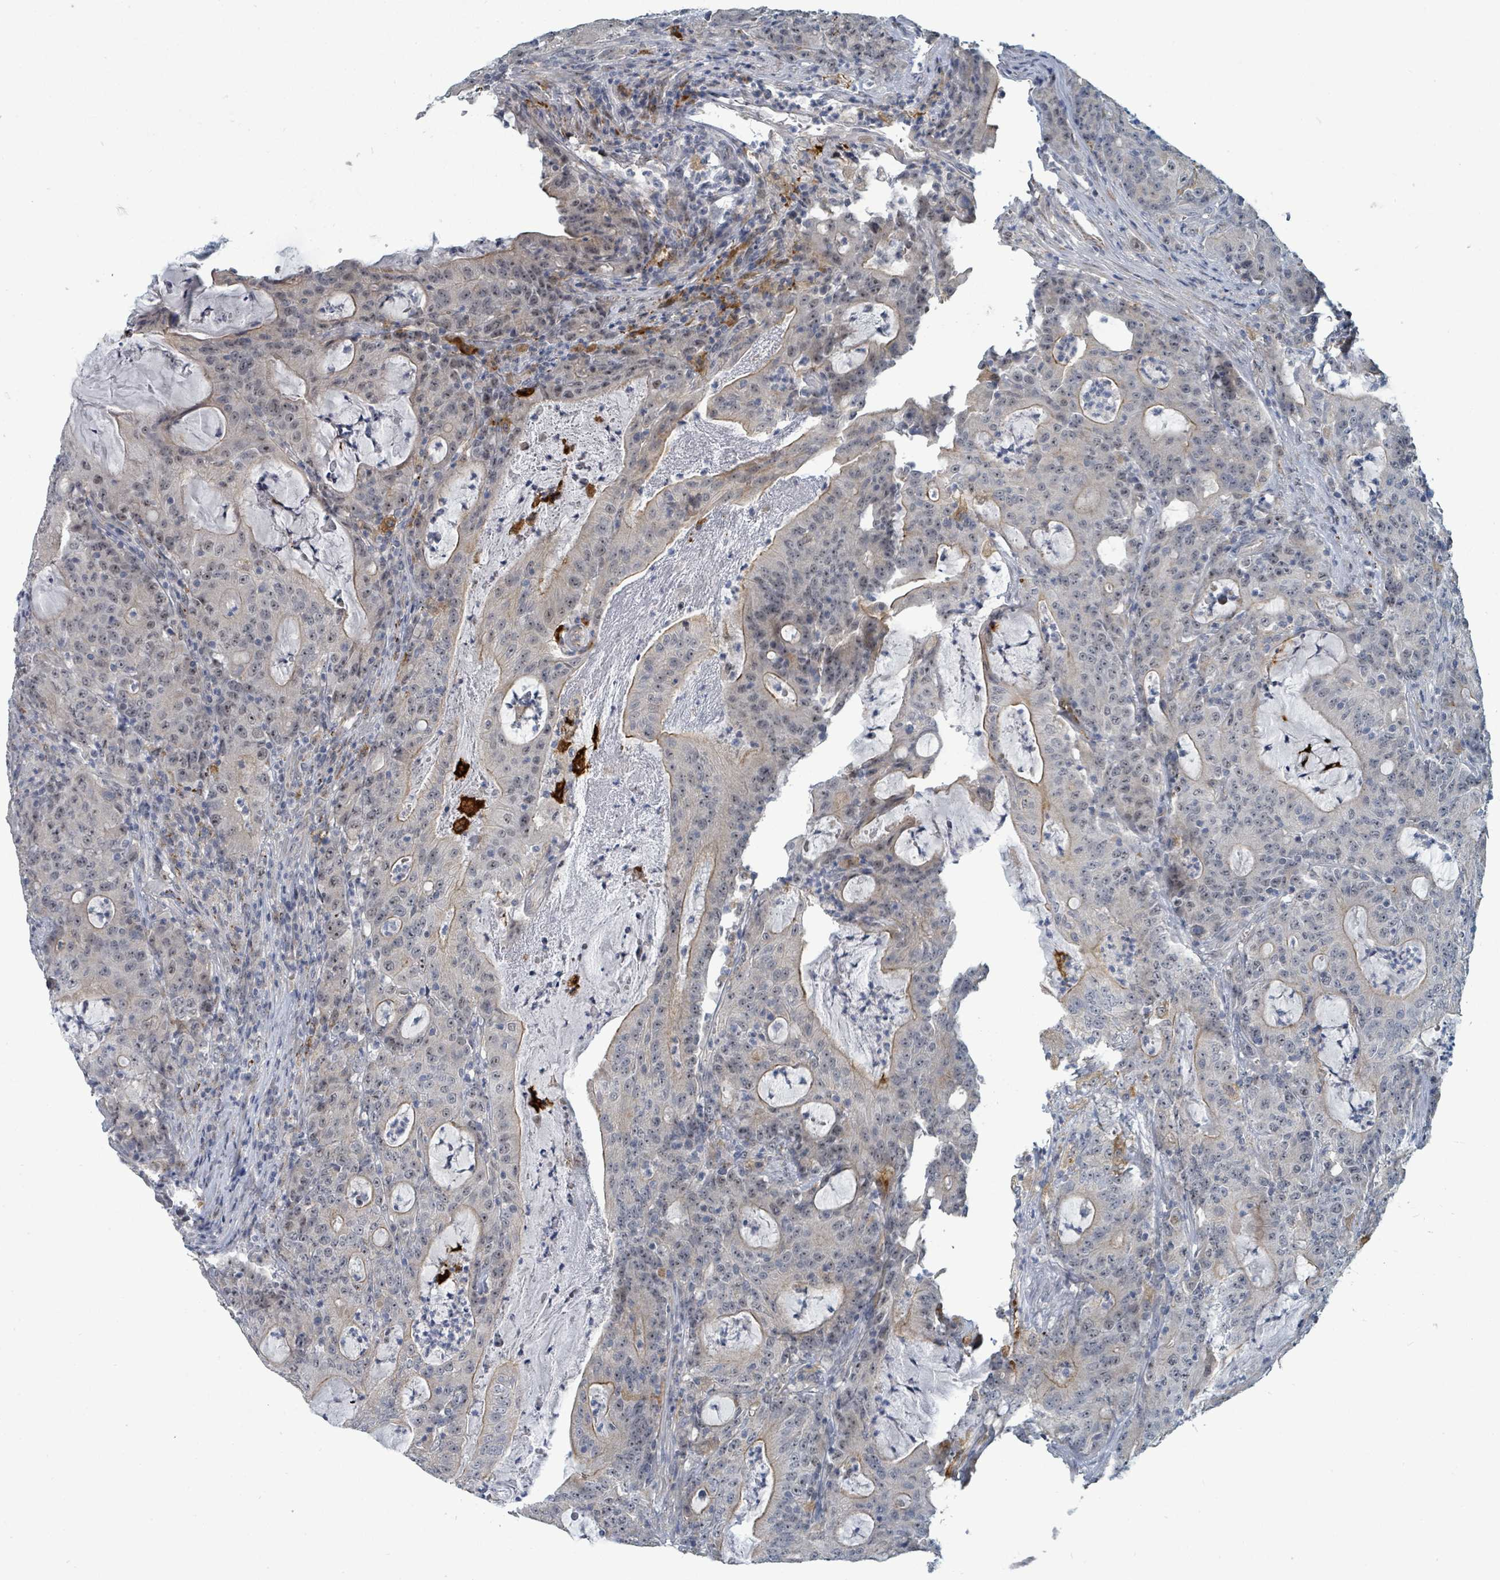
{"staining": {"intensity": "moderate", "quantity": "<25%", "location": "cytoplasmic/membranous"}, "tissue": "colorectal cancer", "cell_type": "Tumor cells", "image_type": "cancer", "snomed": [{"axis": "morphology", "description": "Adenocarcinoma, NOS"}, {"axis": "topography", "description": "Colon"}], "caption": "Tumor cells show low levels of moderate cytoplasmic/membranous positivity in approximately <25% of cells in colorectal cancer (adenocarcinoma).", "gene": "TRDMT1", "patient": {"sex": "male", "age": 83}}